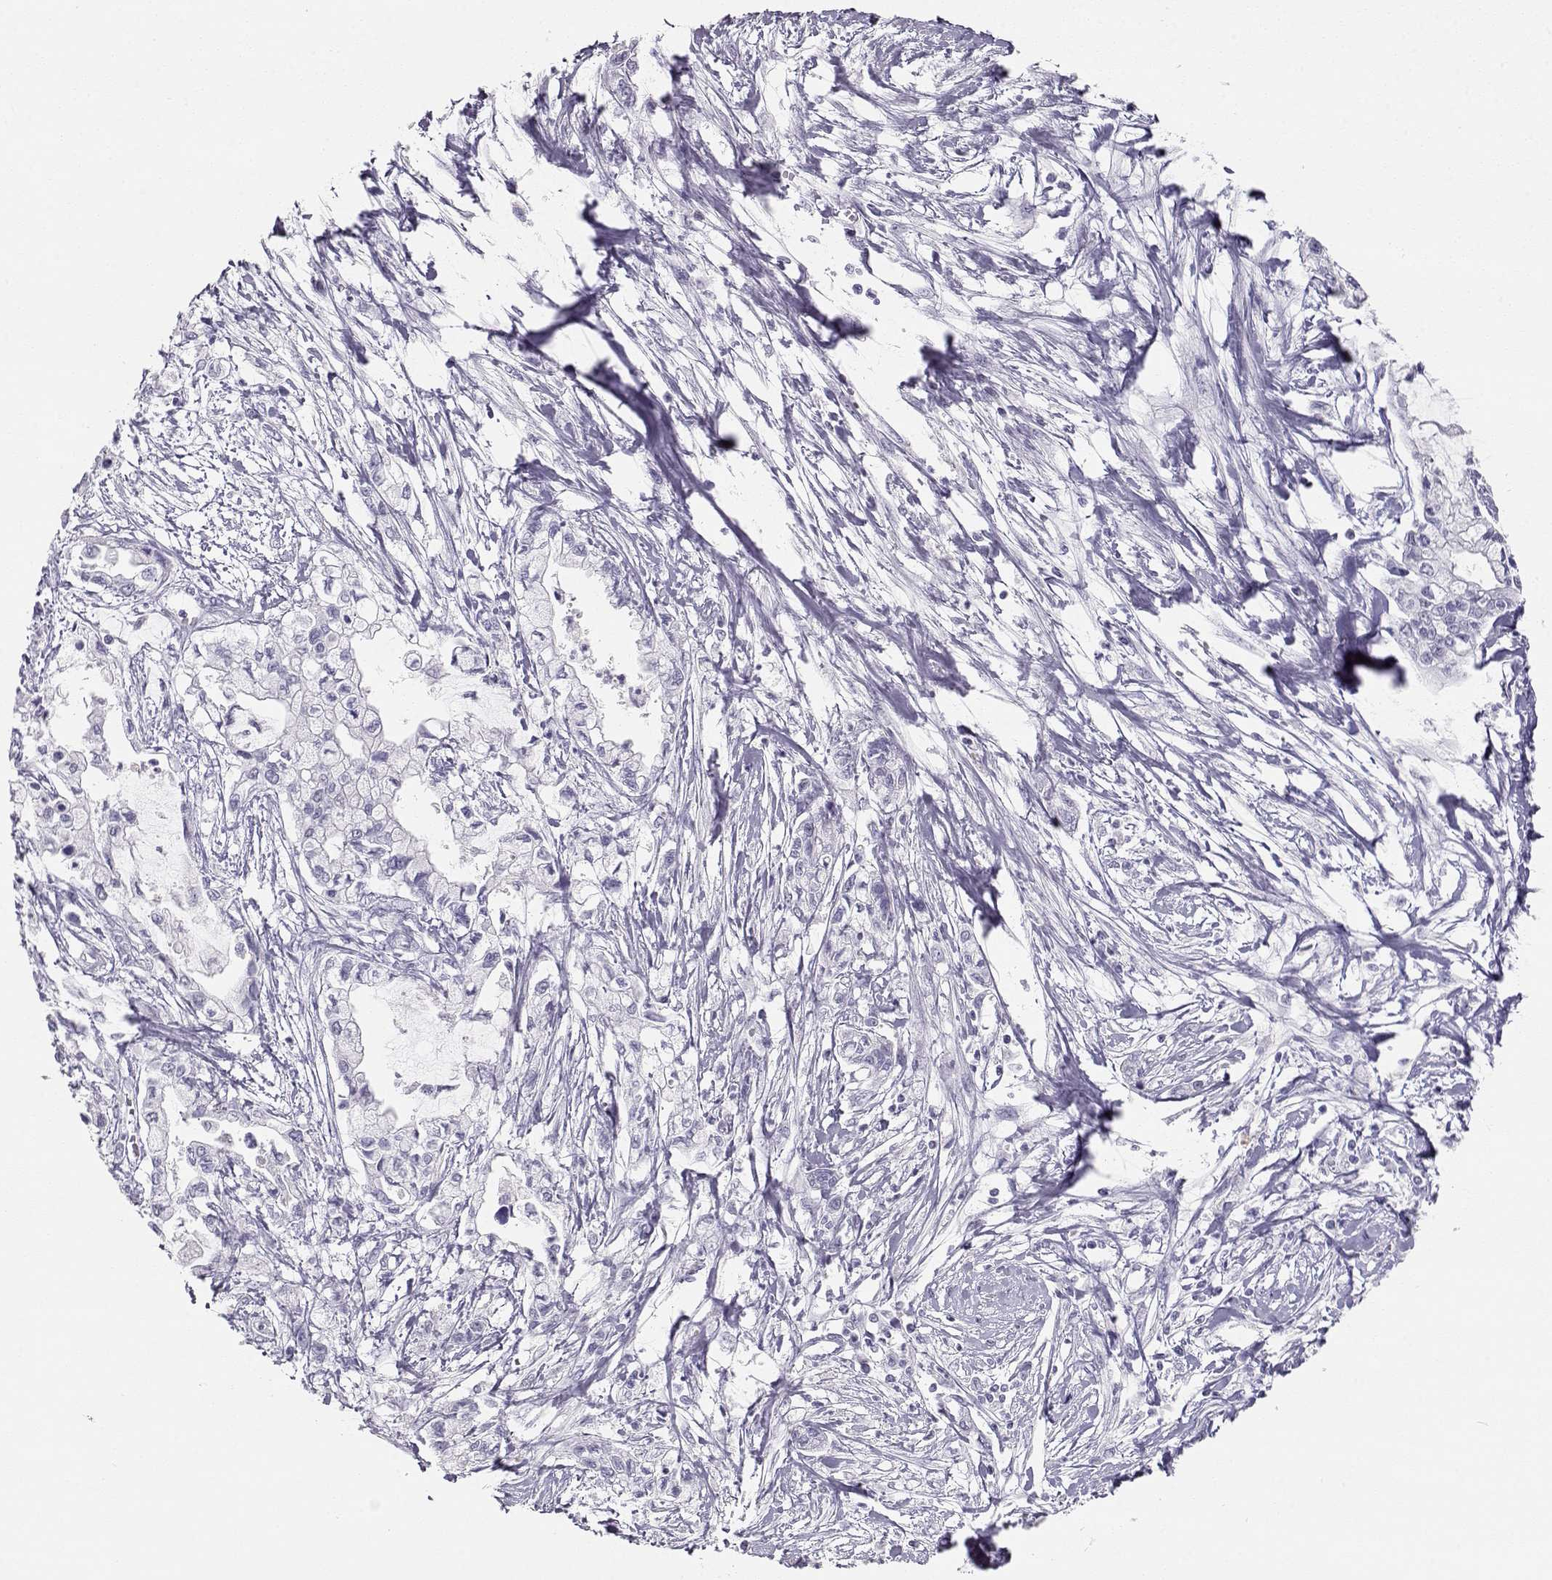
{"staining": {"intensity": "negative", "quantity": "none", "location": "none"}, "tissue": "pancreatic cancer", "cell_type": "Tumor cells", "image_type": "cancer", "snomed": [{"axis": "morphology", "description": "Adenocarcinoma, NOS"}, {"axis": "topography", "description": "Pancreas"}], "caption": "Tumor cells are negative for brown protein staining in adenocarcinoma (pancreatic).", "gene": "OPN5", "patient": {"sex": "male", "age": 54}}